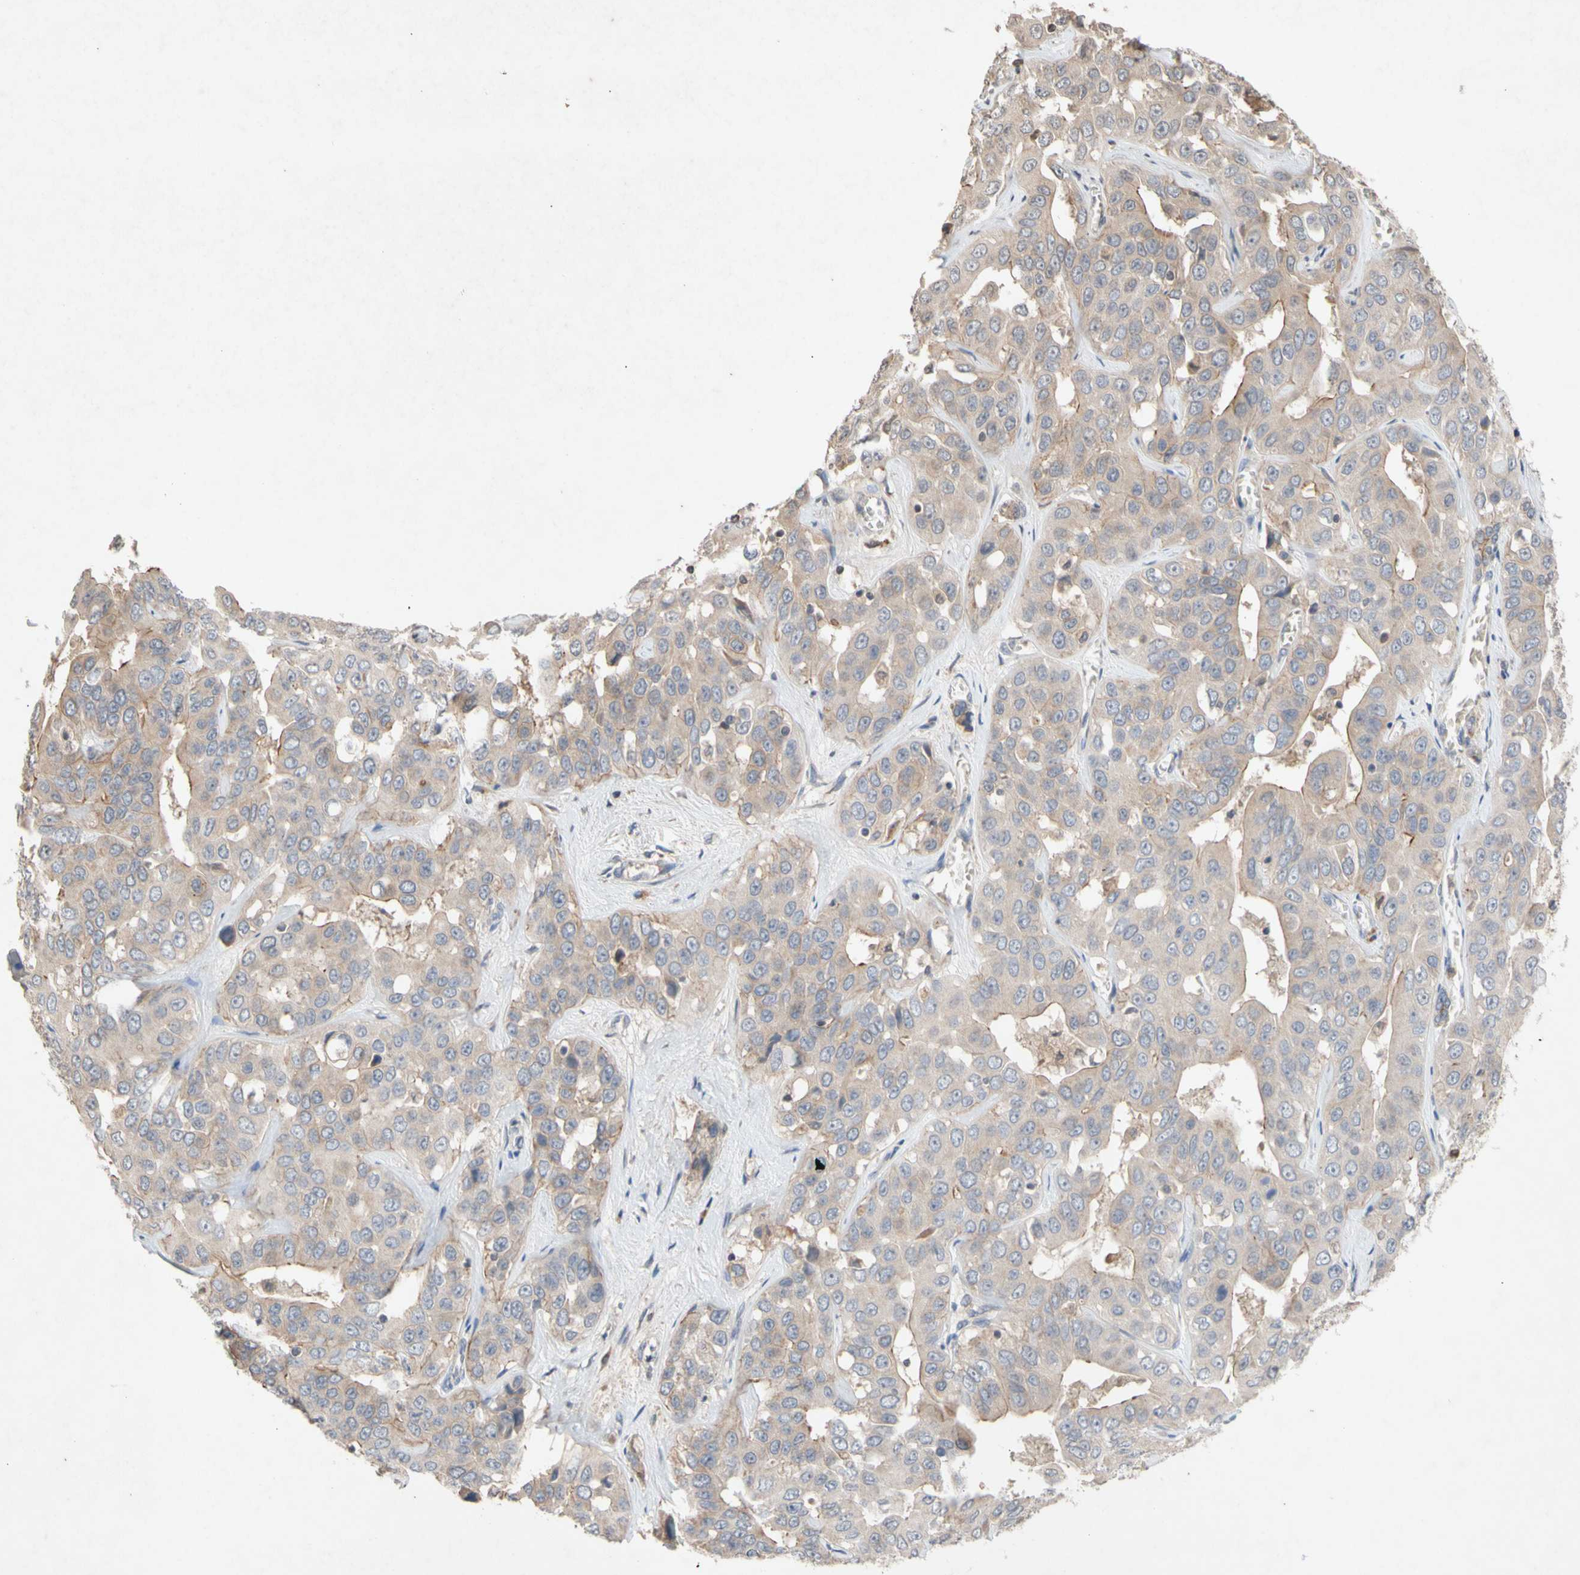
{"staining": {"intensity": "weak", "quantity": ">75%", "location": "cytoplasmic/membranous"}, "tissue": "liver cancer", "cell_type": "Tumor cells", "image_type": "cancer", "snomed": [{"axis": "morphology", "description": "Cholangiocarcinoma"}, {"axis": "topography", "description": "Liver"}], "caption": "Immunohistochemical staining of human liver cancer (cholangiocarcinoma) displays weak cytoplasmic/membranous protein staining in about >75% of tumor cells. (brown staining indicates protein expression, while blue staining denotes nuclei).", "gene": "NECTIN3", "patient": {"sex": "female", "age": 52}}